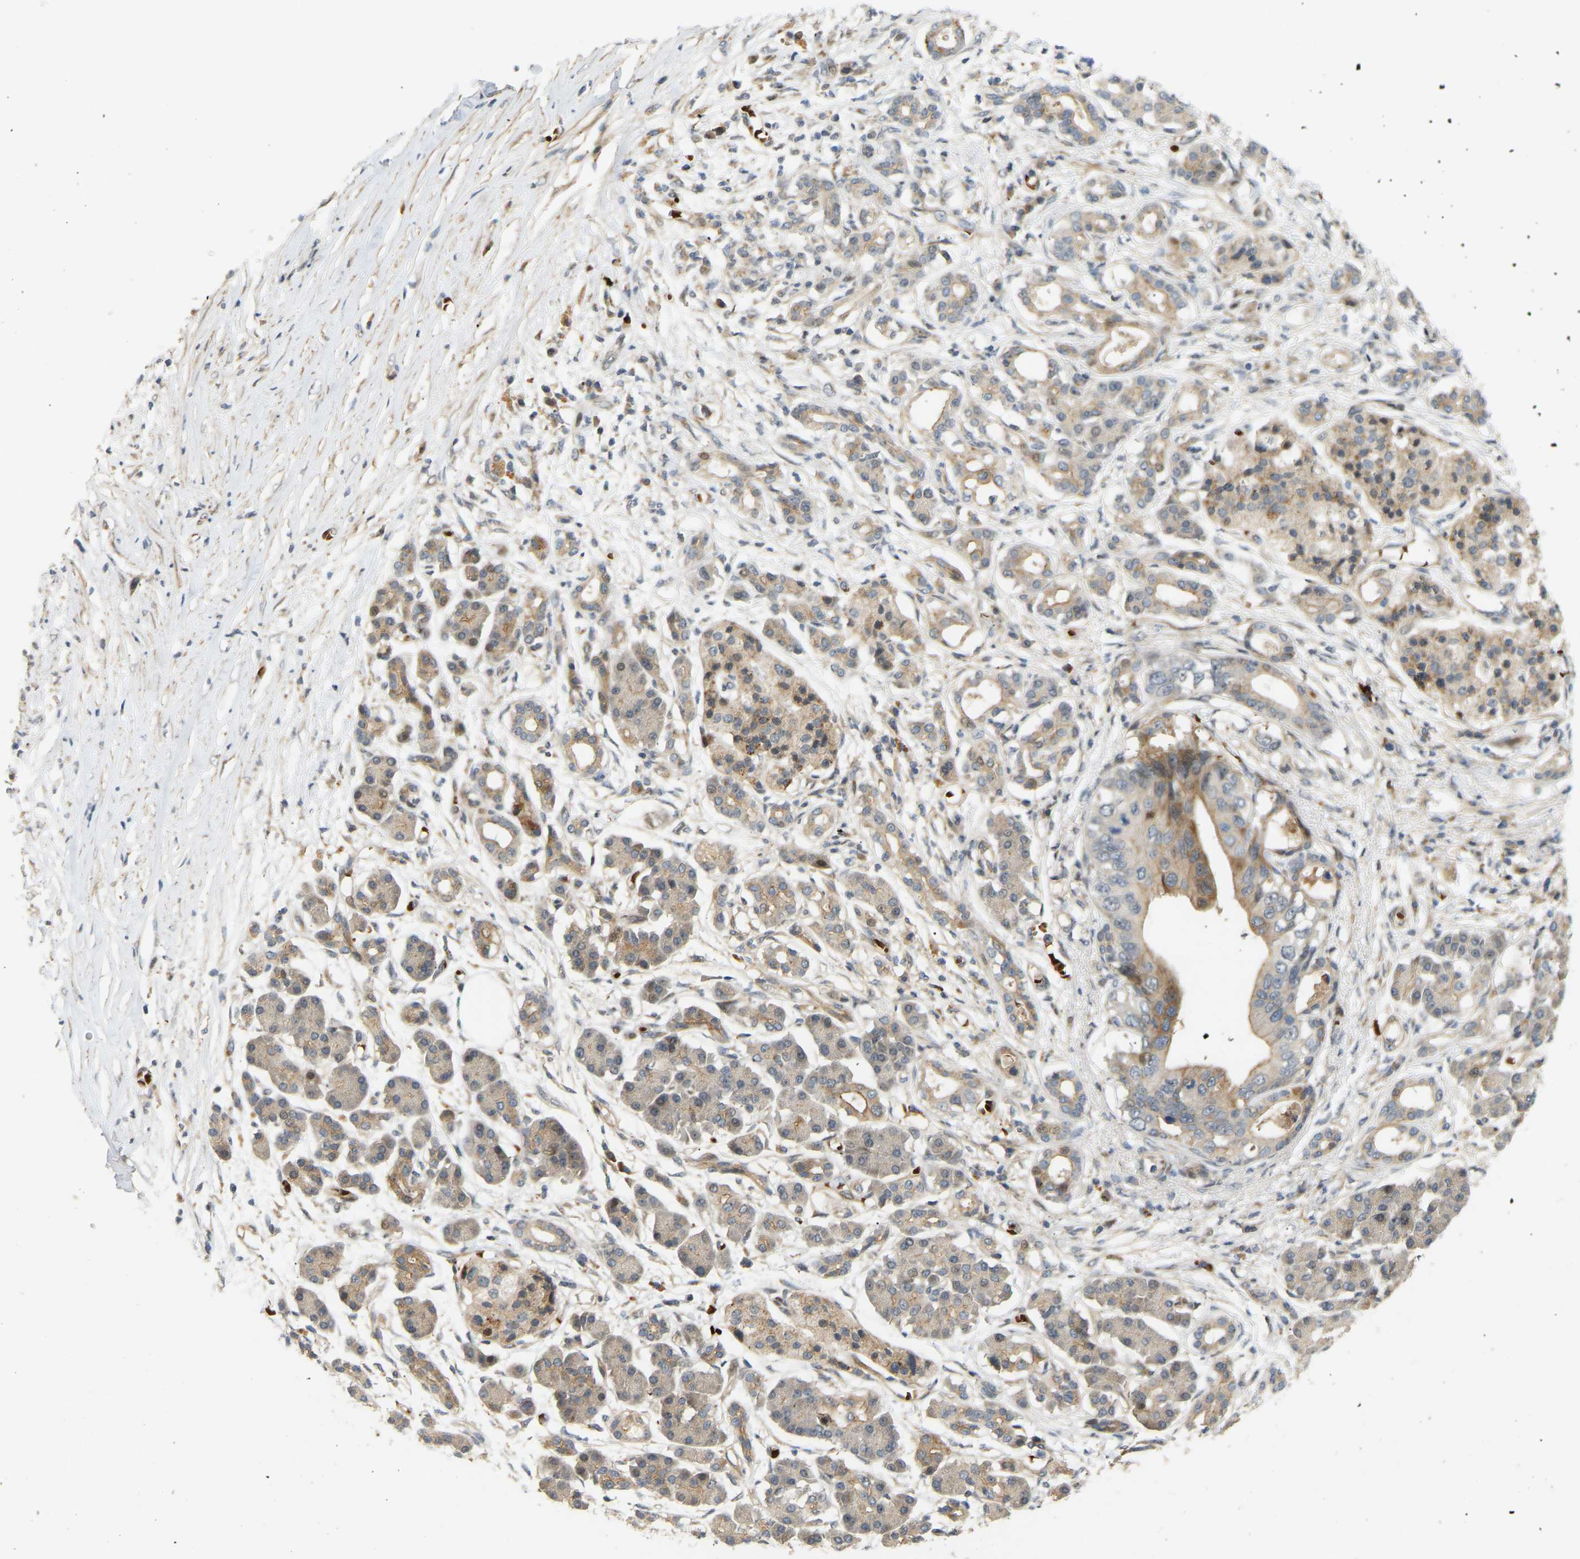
{"staining": {"intensity": "moderate", "quantity": "25%-75%", "location": "cytoplasmic/membranous"}, "tissue": "pancreatic cancer", "cell_type": "Tumor cells", "image_type": "cancer", "snomed": [{"axis": "morphology", "description": "Adenocarcinoma, NOS"}, {"axis": "topography", "description": "Pancreas"}], "caption": "Immunohistochemical staining of pancreatic adenocarcinoma demonstrates medium levels of moderate cytoplasmic/membranous protein expression in about 25%-75% of tumor cells.", "gene": "POGLUT2", "patient": {"sex": "male", "age": 77}}